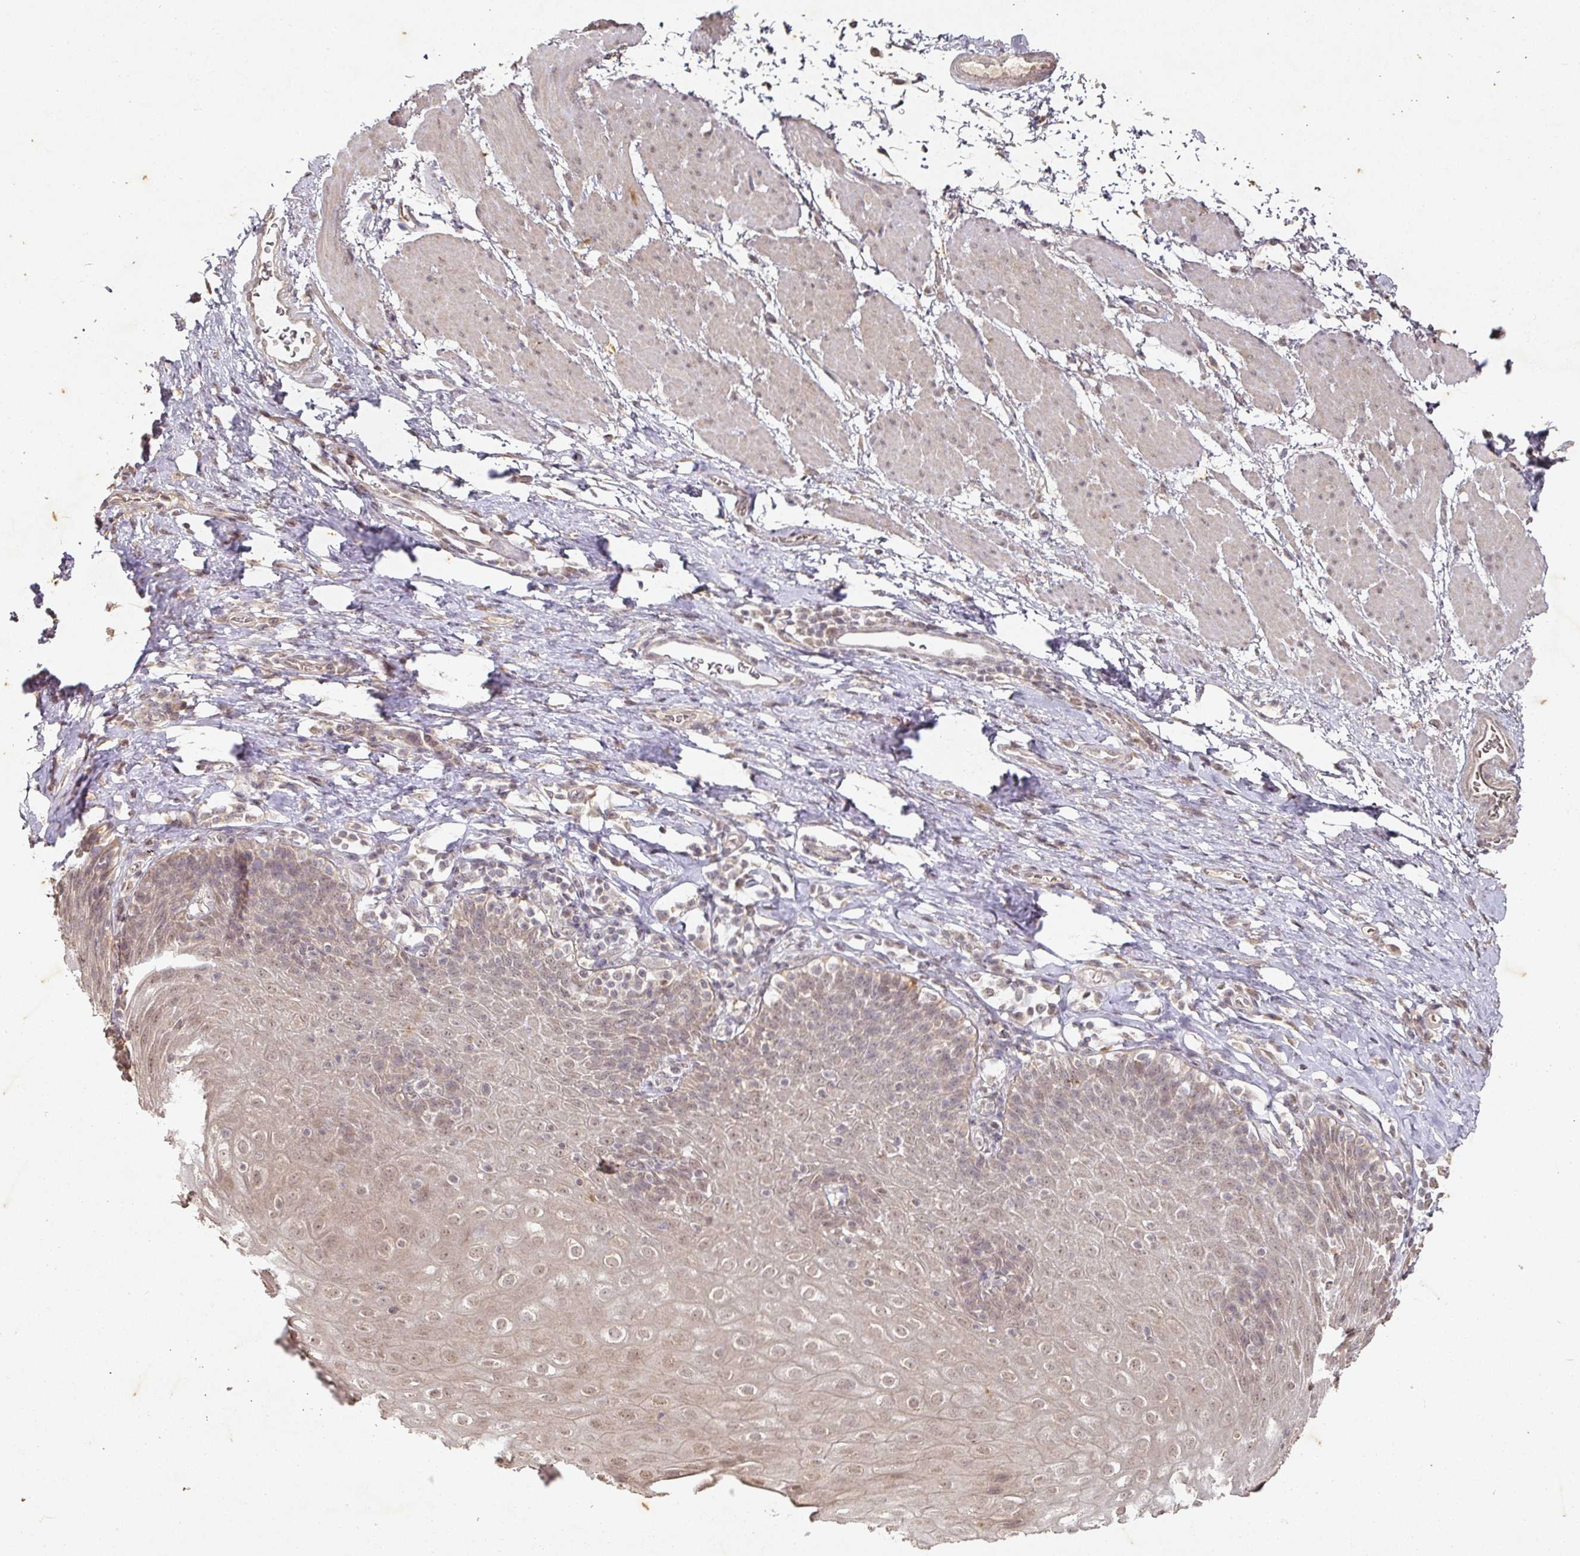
{"staining": {"intensity": "weak", "quantity": "25%-75%", "location": "cytoplasmic/membranous,nuclear"}, "tissue": "esophagus", "cell_type": "Squamous epithelial cells", "image_type": "normal", "snomed": [{"axis": "morphology", "description": "Normal tissue, NOS"}, {"axis": "topography", "description": "Esophagus"}], "caption": "Immunohistochemistry (IHC) image of normal esophagus: esophagus stained using IHC shows low levels of weak protein expression localized specifically in the cytoplasmic/membranous,nuclear of squamous epithelial cells, appearing as a cytoplasmic/membranous,nuclear brown color.", "gene": "CAPN5", "patient": {"sex": "female", "age": 61}}